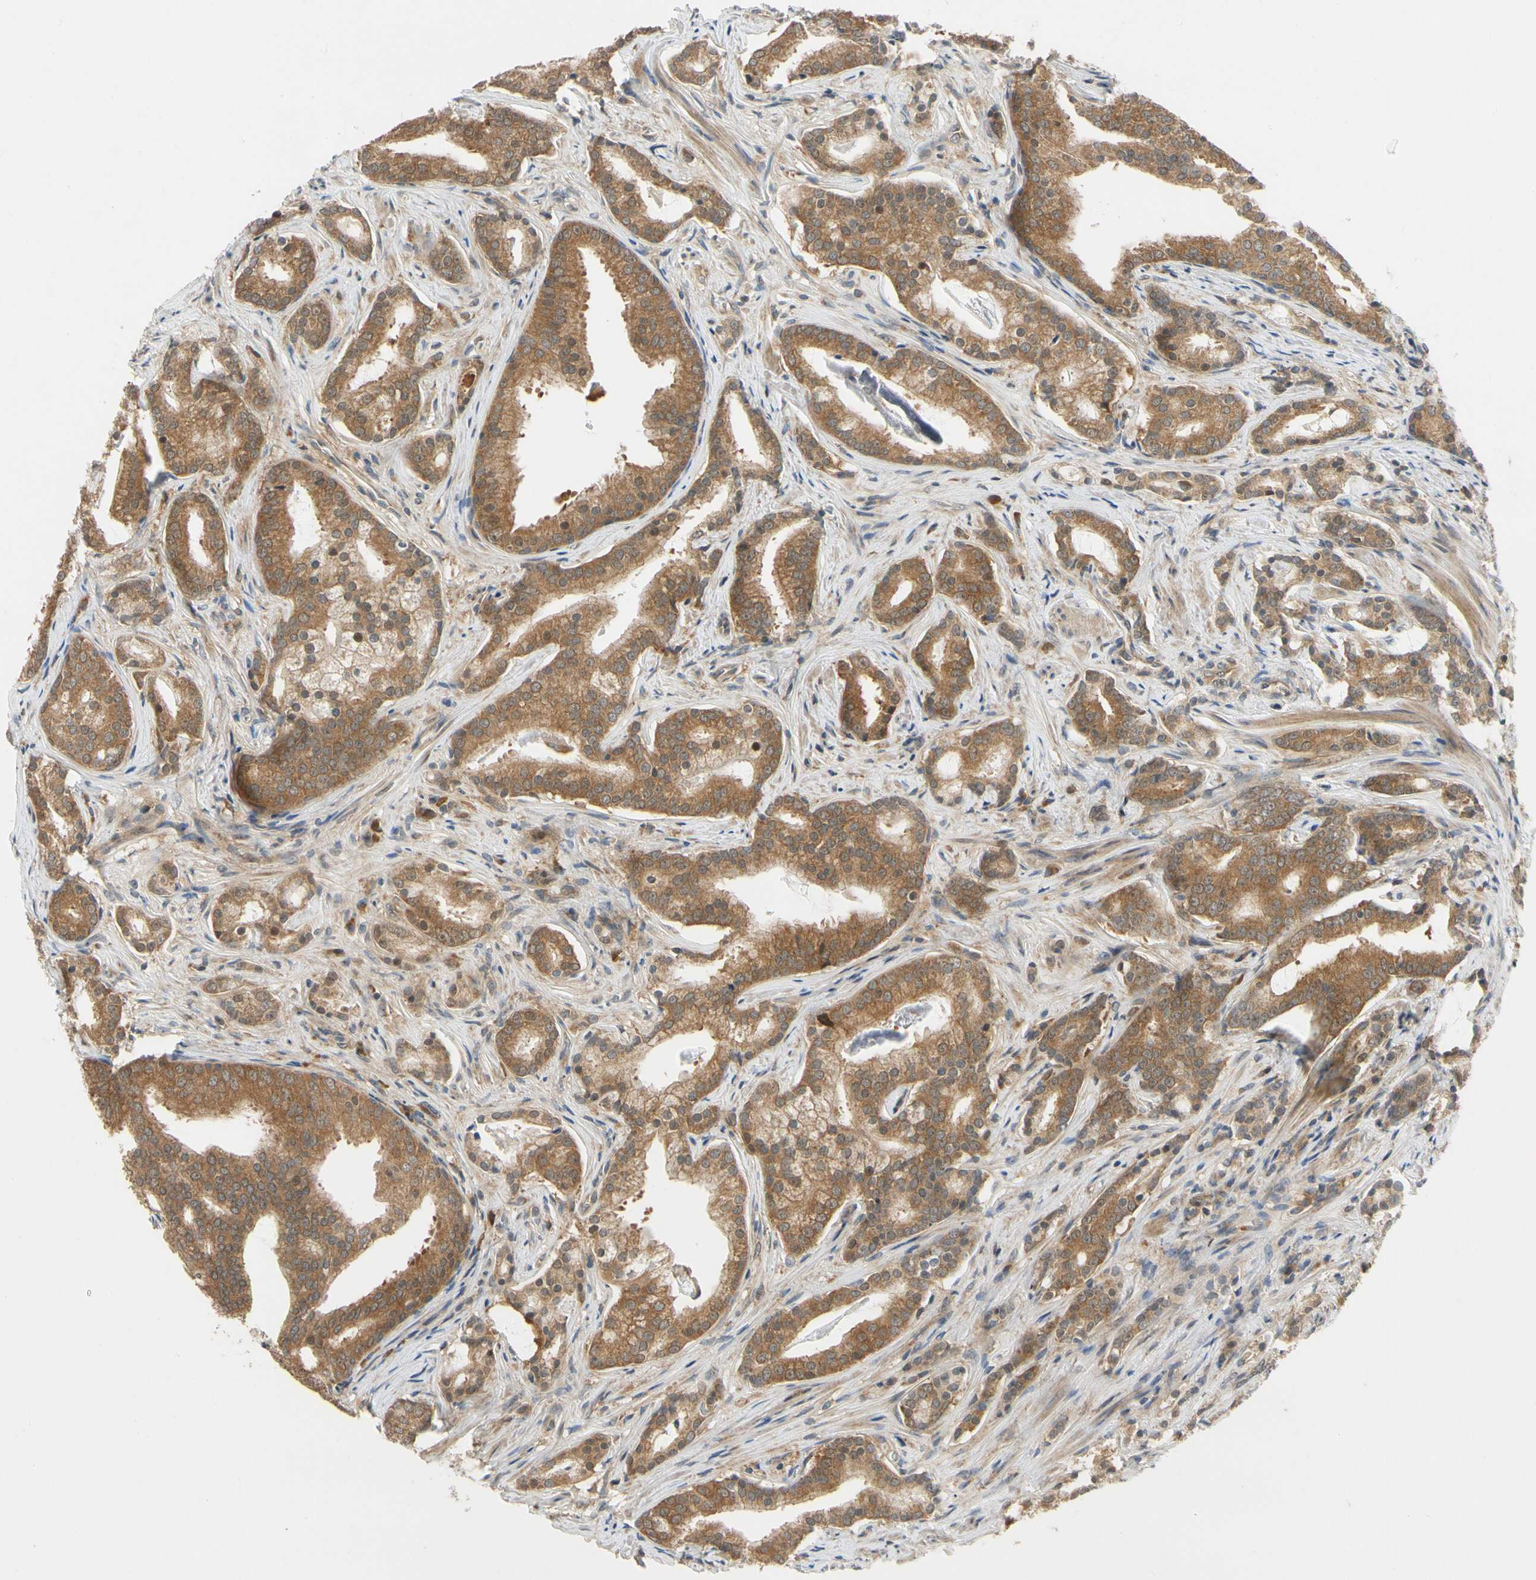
{"staining": {"intensity": "moderate", "quantity": ">75%", "location": "cytoplasmic/membranous"}, "tissue": "prostate cancer", "cell_type": "Tumor cells", "image_type": "cancer", "snomed": [{"axis": "morphology", "description": "Adenocarcinoma, Low grade"}, {"axis": "topography", "description": "Prostate"}], "caption": "Brown immunohistochemical staining in human low-grade adenocarcinoma (prostate) reveals moderate cytoplasmic/membranous expression in about >75% of tumor cells.", "gene": "TDRP", "patient": {"sex": "male", "age": 58}}